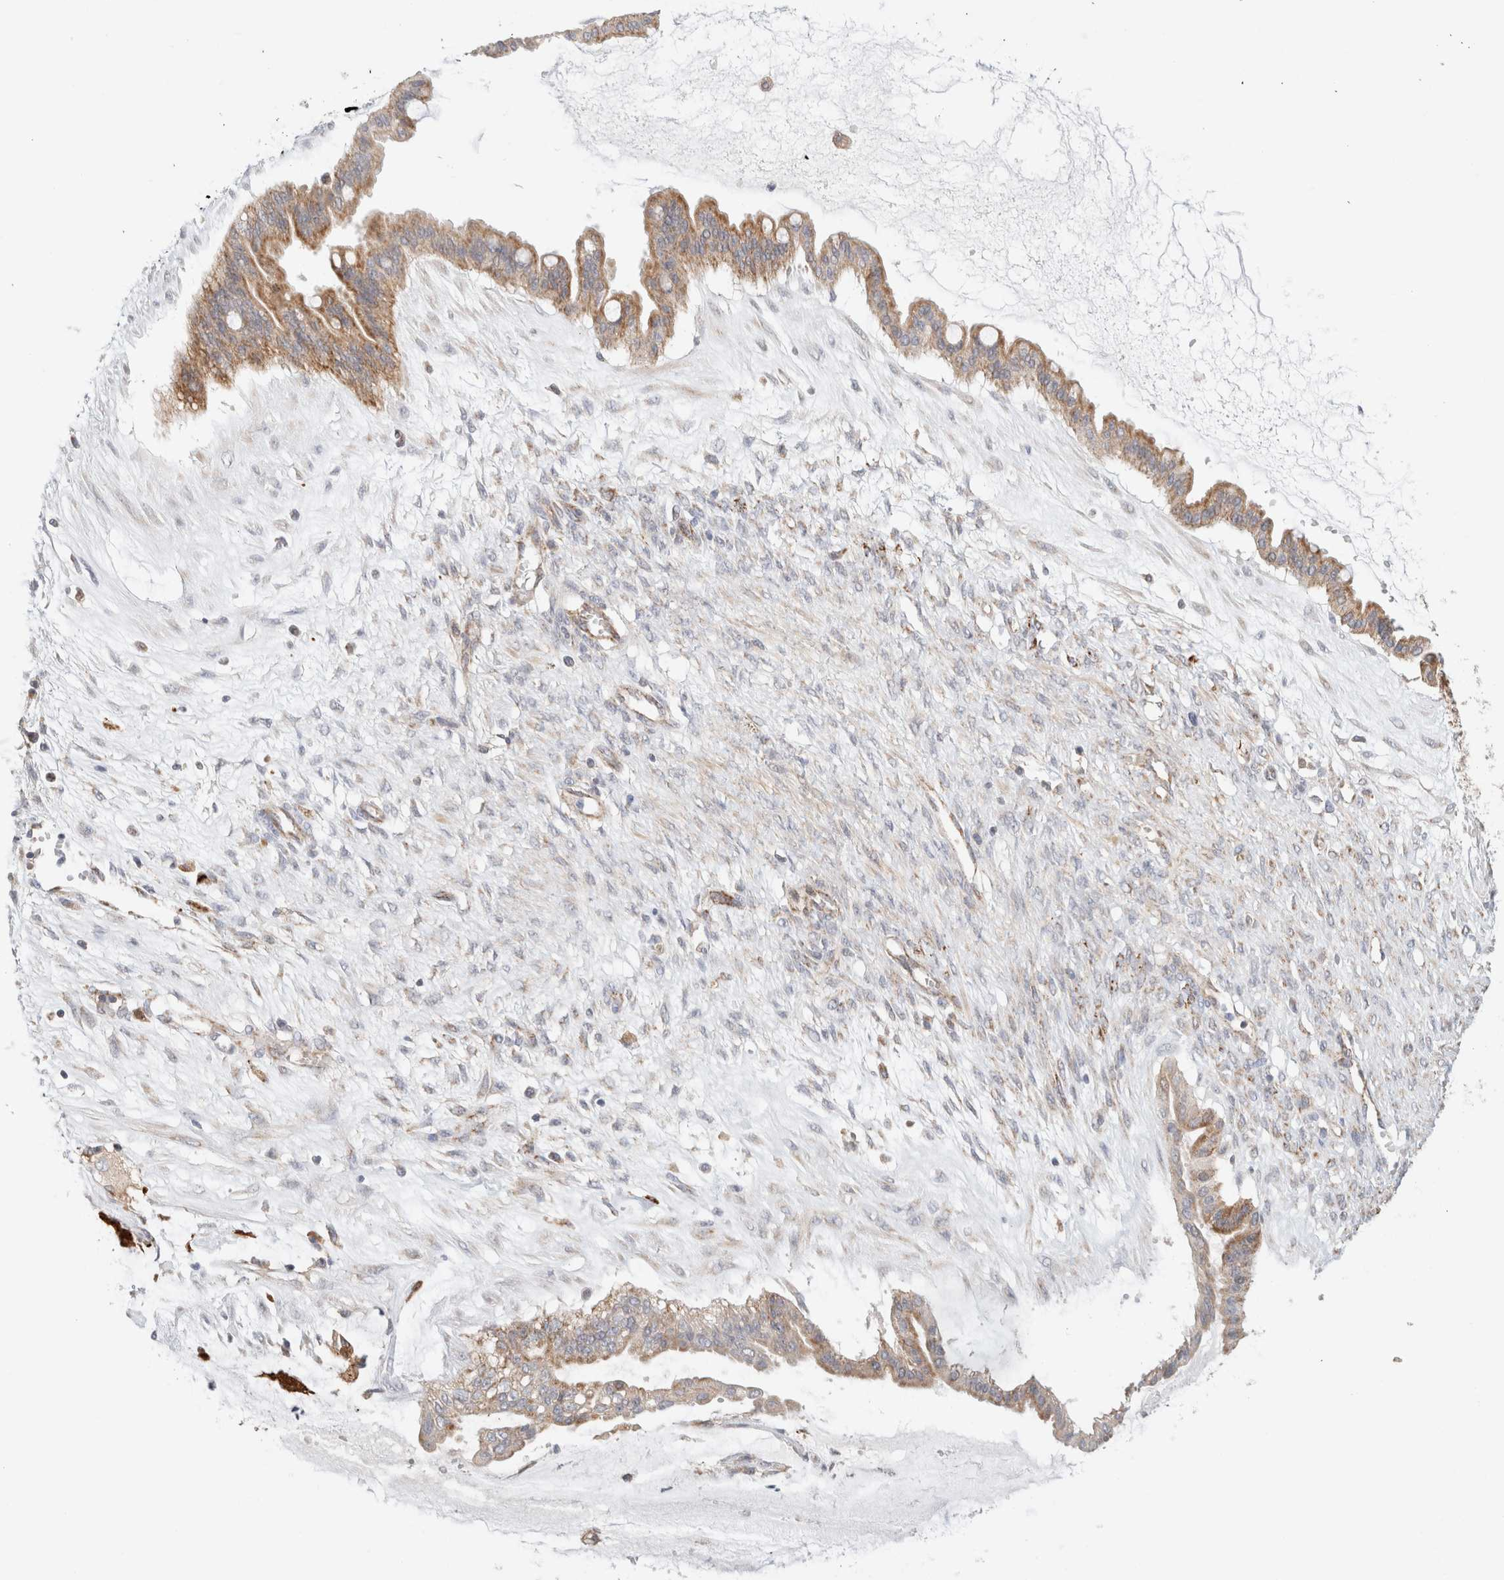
{"staining": {"intensity": "moderate", "quantity": ">75%", "location": "cytoplasmic/membranous"}, "tissue": "ovarian cancer", "cell_type": "Tumor cells", "image_type": "cancer", "snomed": [{"axis": "morphology", "description": "Cystadenocarcinoma, mucinous, NOS"}, {"axis": "topography", "description": "Ovary"}], "caption": "Human ovarian cancer (mucinous cystadenocarcinoma) stained for a protein (brown) exhibits moderate cytoplasmic/membranous positive expression in about >75% of tumor cells.", "gene": "MRM3", "patient": {"sex": "female", "age": 73}}